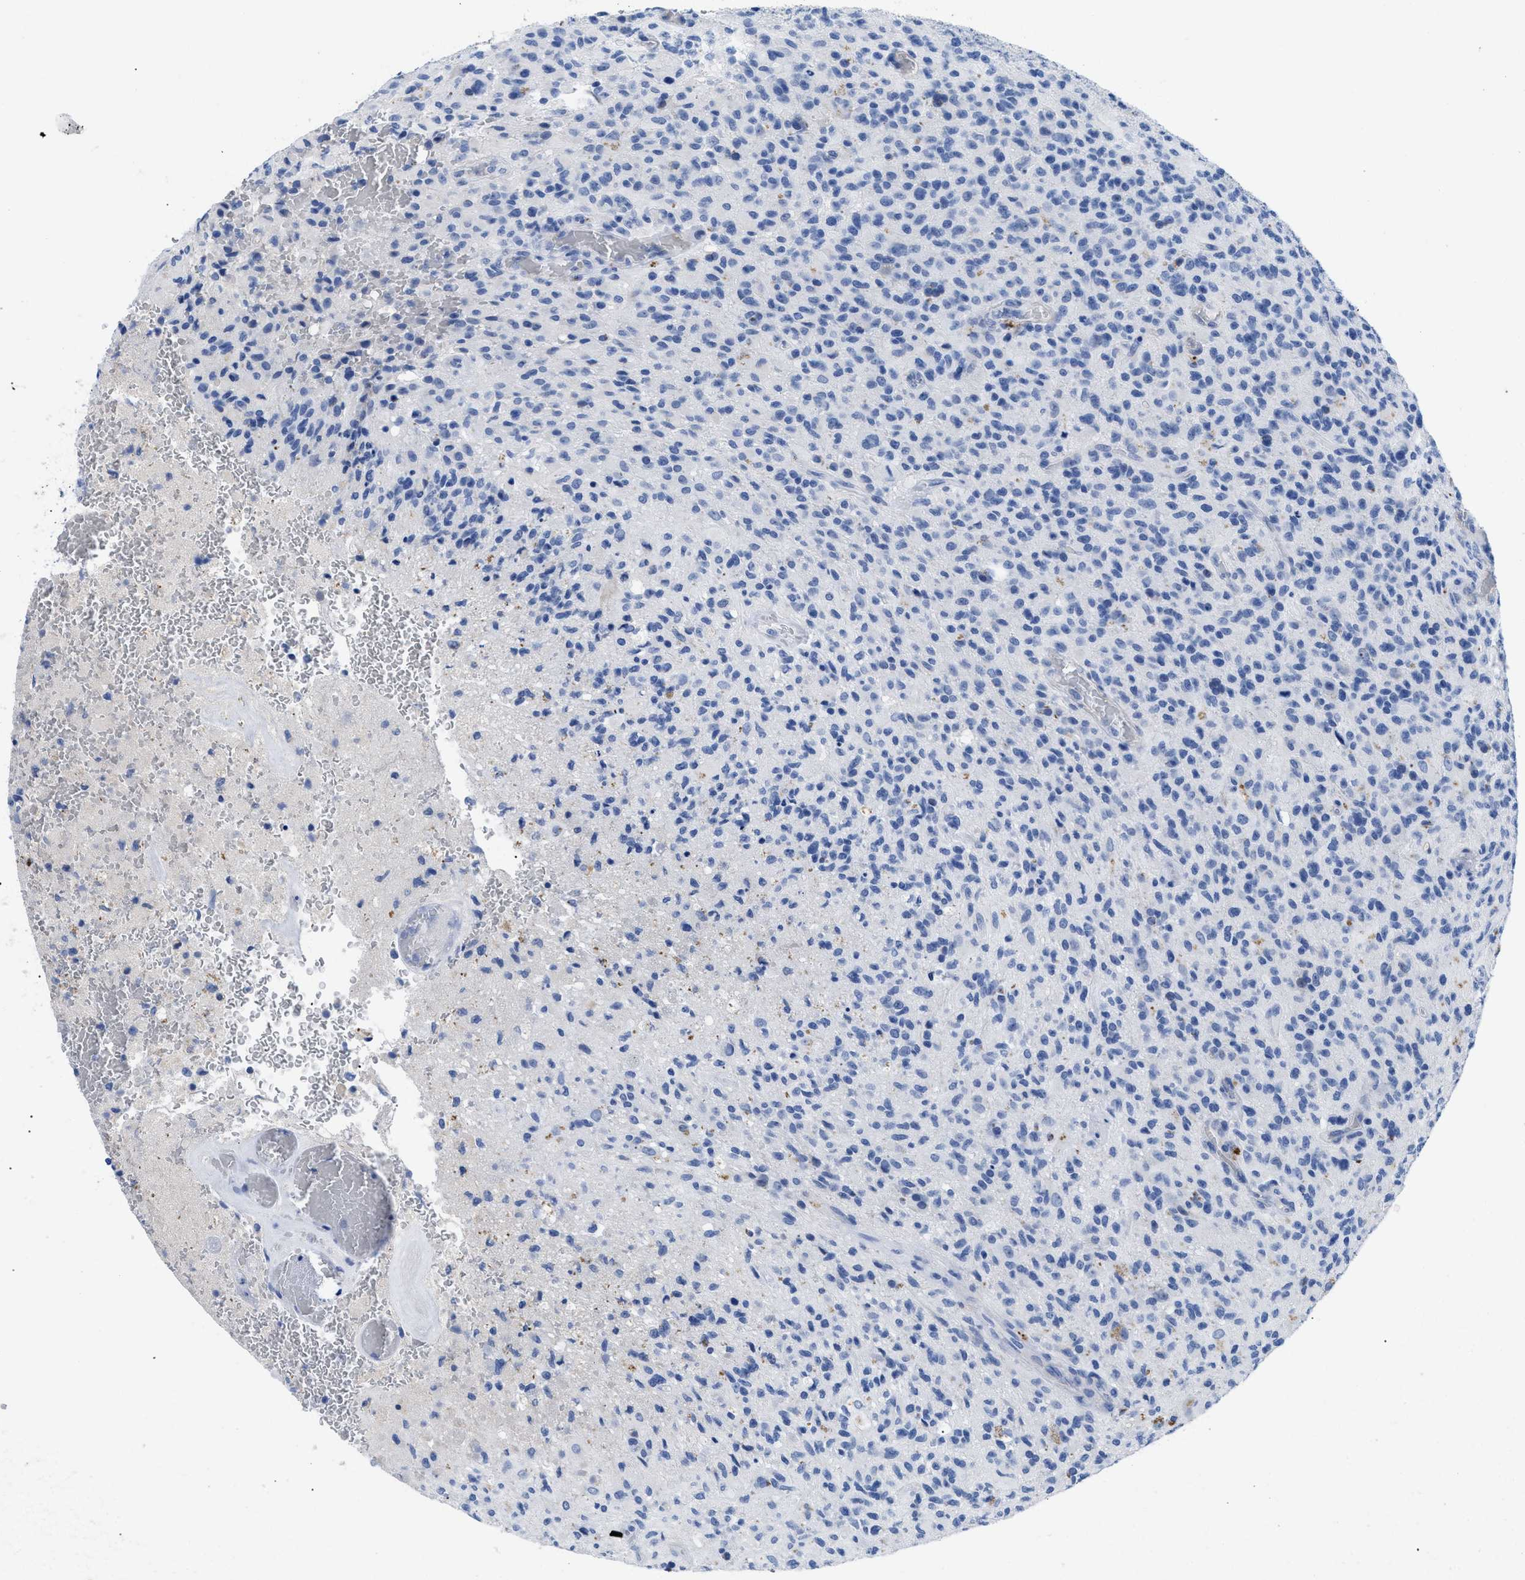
{"staining": {"intensity": "negative", "quantity": "none", "location": "none"}, "tissue": "glioma", "cell_type": "Tumor cells", "image_type": "cancer", "snomed": [{"axis": "morphology", "description": "Glioma, malignant, High grade"}, {"axis": "topography", "description": "Brain"}], "caption": "DAB immunohistochemical staining of human glioma demonstrates no significant staining in tumor cells. (Stains: DAB (3,3'-diaminobenzidine) immunohistochemistry (IHC) with hematoxylin counter stain, Microscopy: brightfield microscopy at high magnification).", "gene": "TMEM68", "patient": {"sex": "male", "age": 71}}